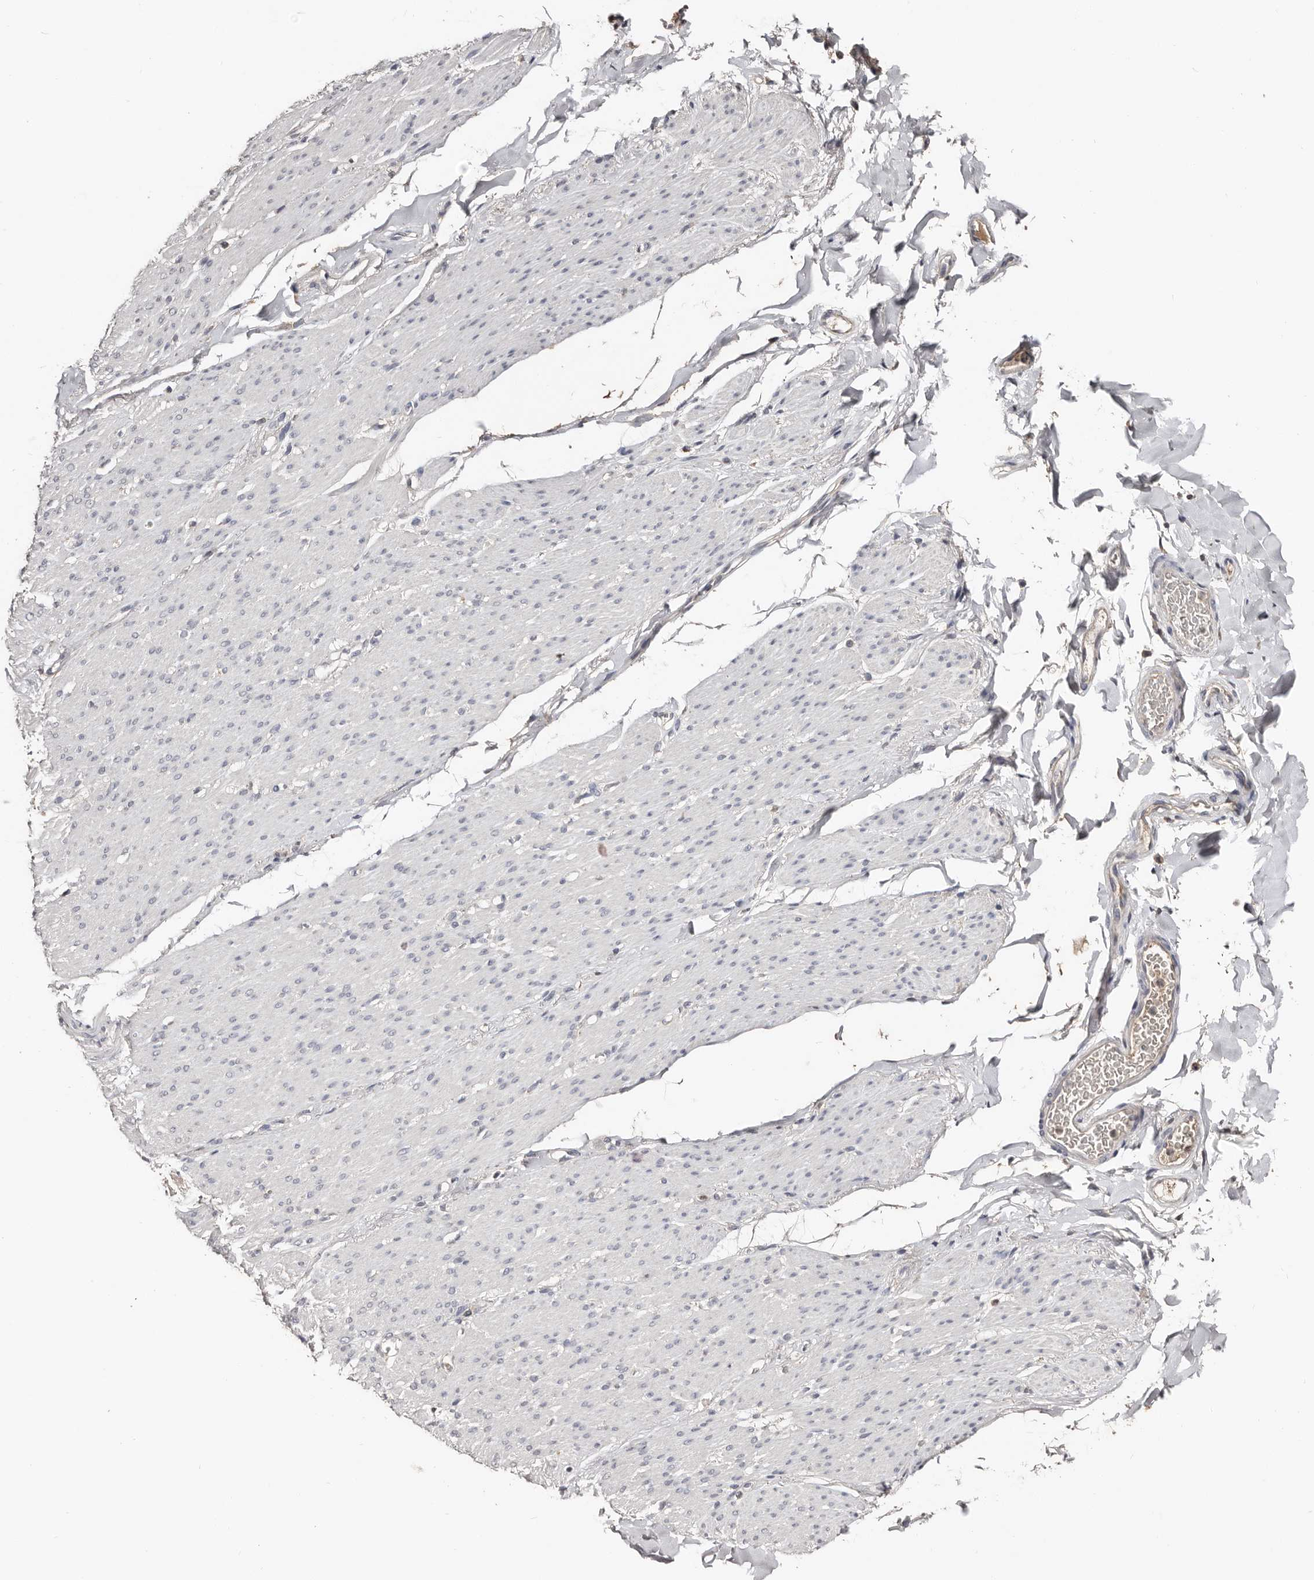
{"staining": {"intensity": "negative", "quantity": "none", "location": "none"}, "tissue": "smooth muscle", "cell_type": "Smooth muscle cells", "image_type": "normal", "snomed": [{"axis": "morphology", "description": "Normal tissue, NOS"}, {"axis": "topography", "description": "Colon"}, {"axis": "topography", "description": "Peripheral nerve tissue"}], "caption": "This is a micrograph of IHC staining of benign smooth muscle, which shows no expression in smooth muscle cells. (DAB (3,3'-diaminobenzidine) IHC with hematoxylin counter stain).", "gene": "SLC39A2", "patient": {"sex": "female", "age": 61}}